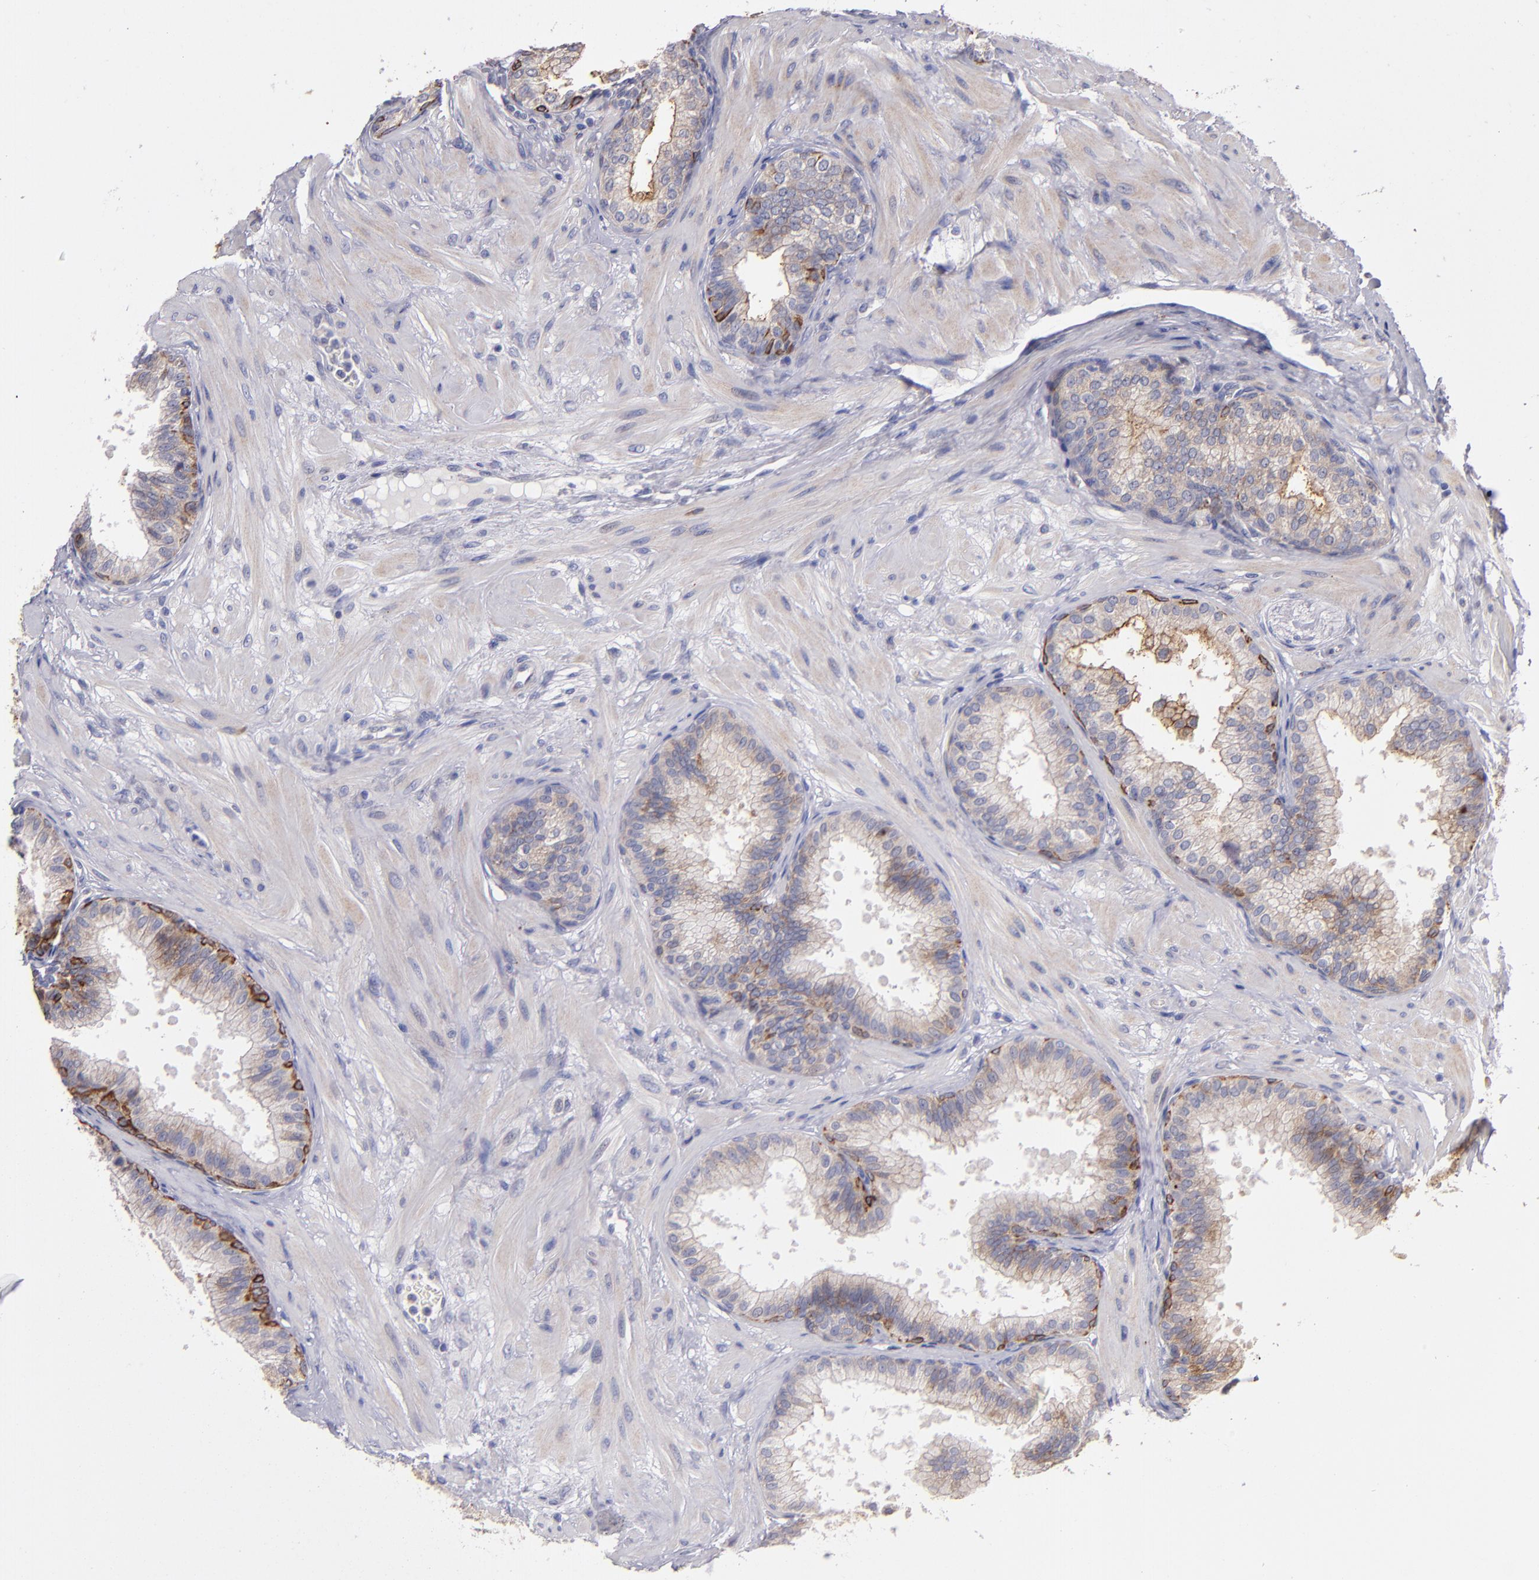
{"staining": {"intensity": "moderate", "quantity": "25%-75%", "location": "cytoplasmic/membranous"}, "tissue": "prostate", "cell_type": "Glandular cells", "image_type": "normal", "snomed": [{"axis": "morphology", "description": "Normal tissue, NOS"}, {"axis": "topography", "description": "Prostate"}], "caption": "This histopathology image shows benign prostate stained with immunohistochemistry to label a protein in brown. The cytoplasmic/membranous of glandular cells show moderate positivity for the protein. Nuclei are counter-stained blue.", "gene": "IFIH1", "patient": {"sex": "male", "age": 60}}